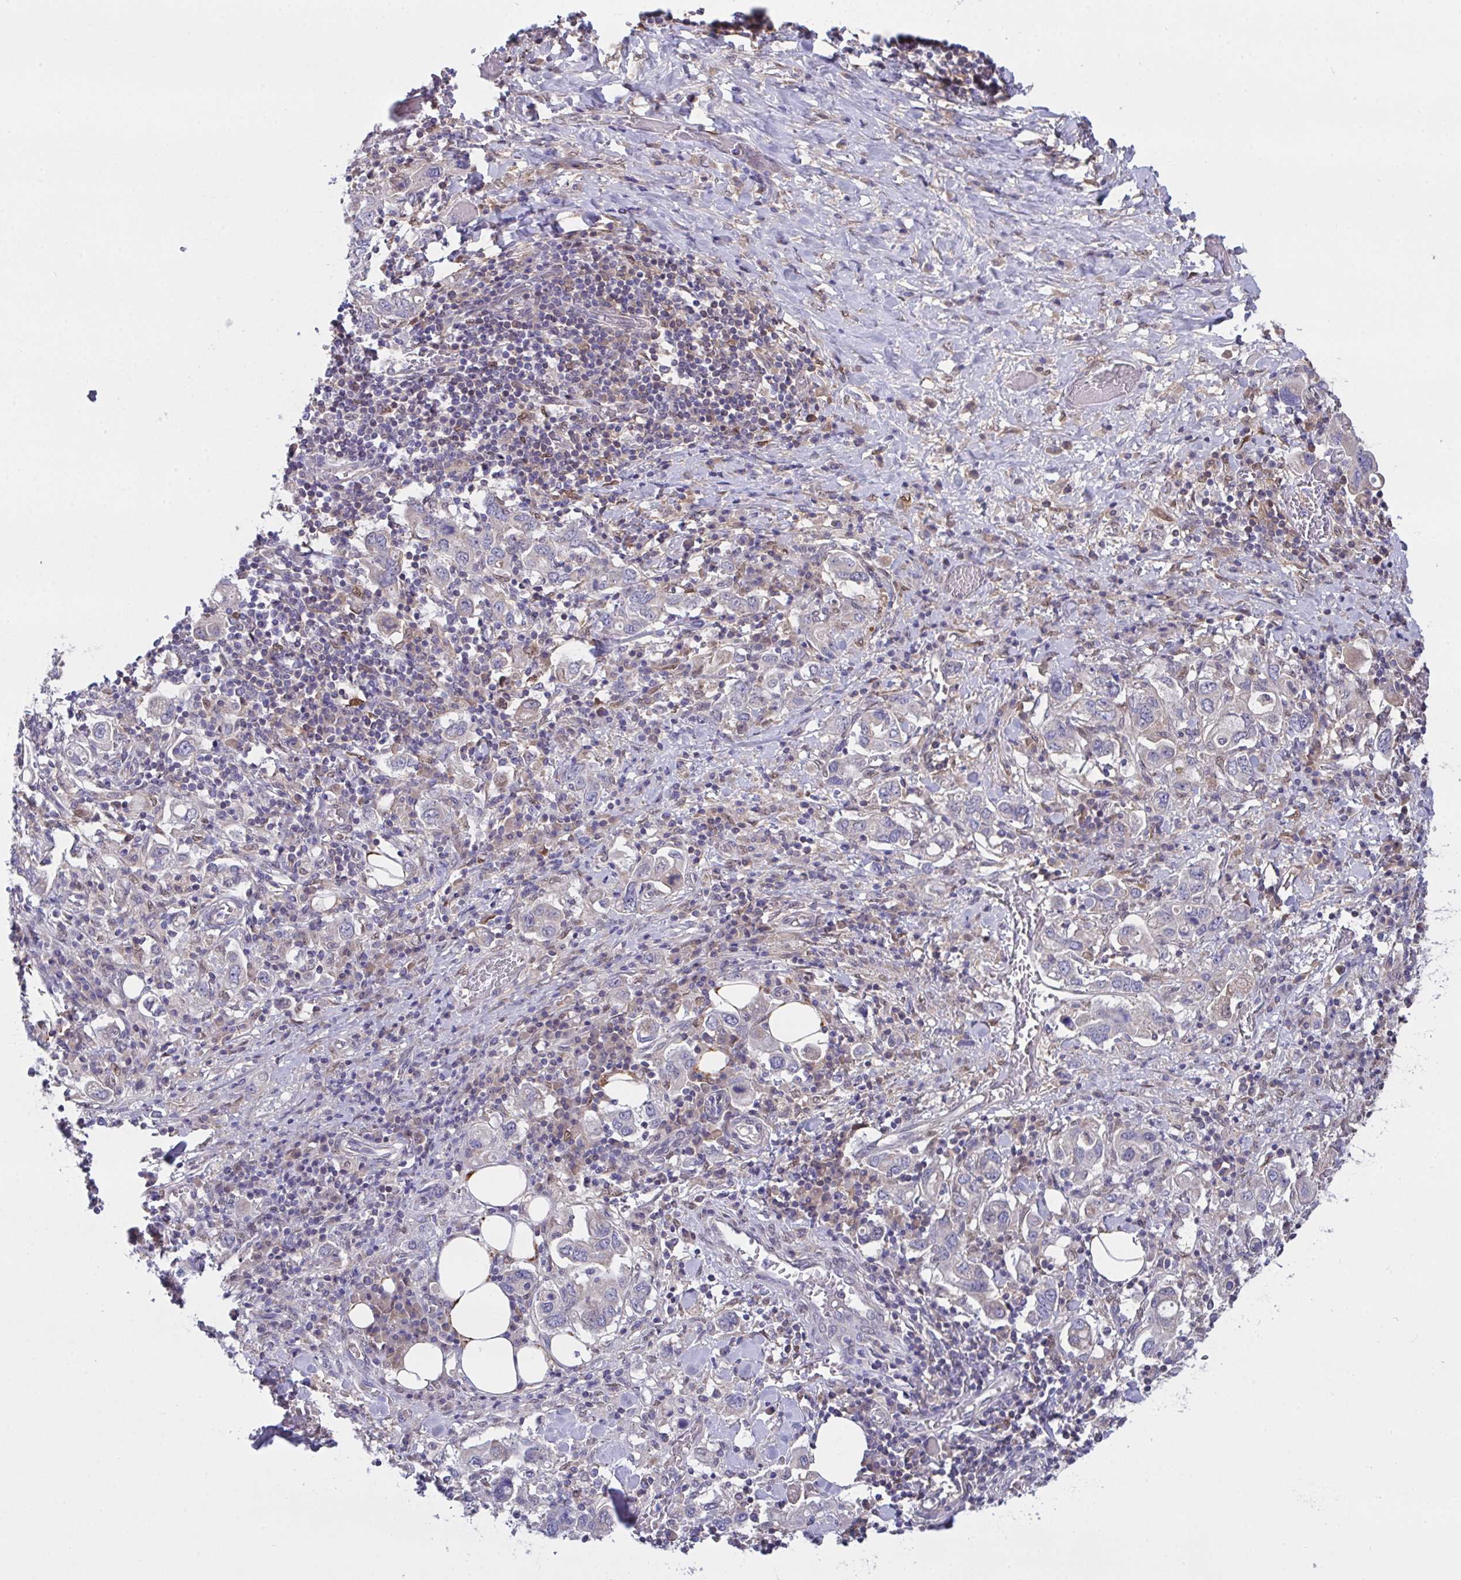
{"staining": {"intensity": "negative", "quantity": "none", "location": "none"}, "tissue": "stomach cancer", "cell_type": "Tumor cells", "image_type": "cancer", "snomed": [{"axis": "morphology", "description": "Adenocarcinoma, NOS"}, {"axis": "topography", "description": "Stomach, upper"}, {"axis": "topography", "description": "Stomach"}], "caption": "This is an immunohistochemistry (IHC) photomicrograph of adenocarcinoma (stomach). There is no positivity in tumor cells.", "gene": "L3HYPDH", "patient": {"sex": "male", "age": 62}}